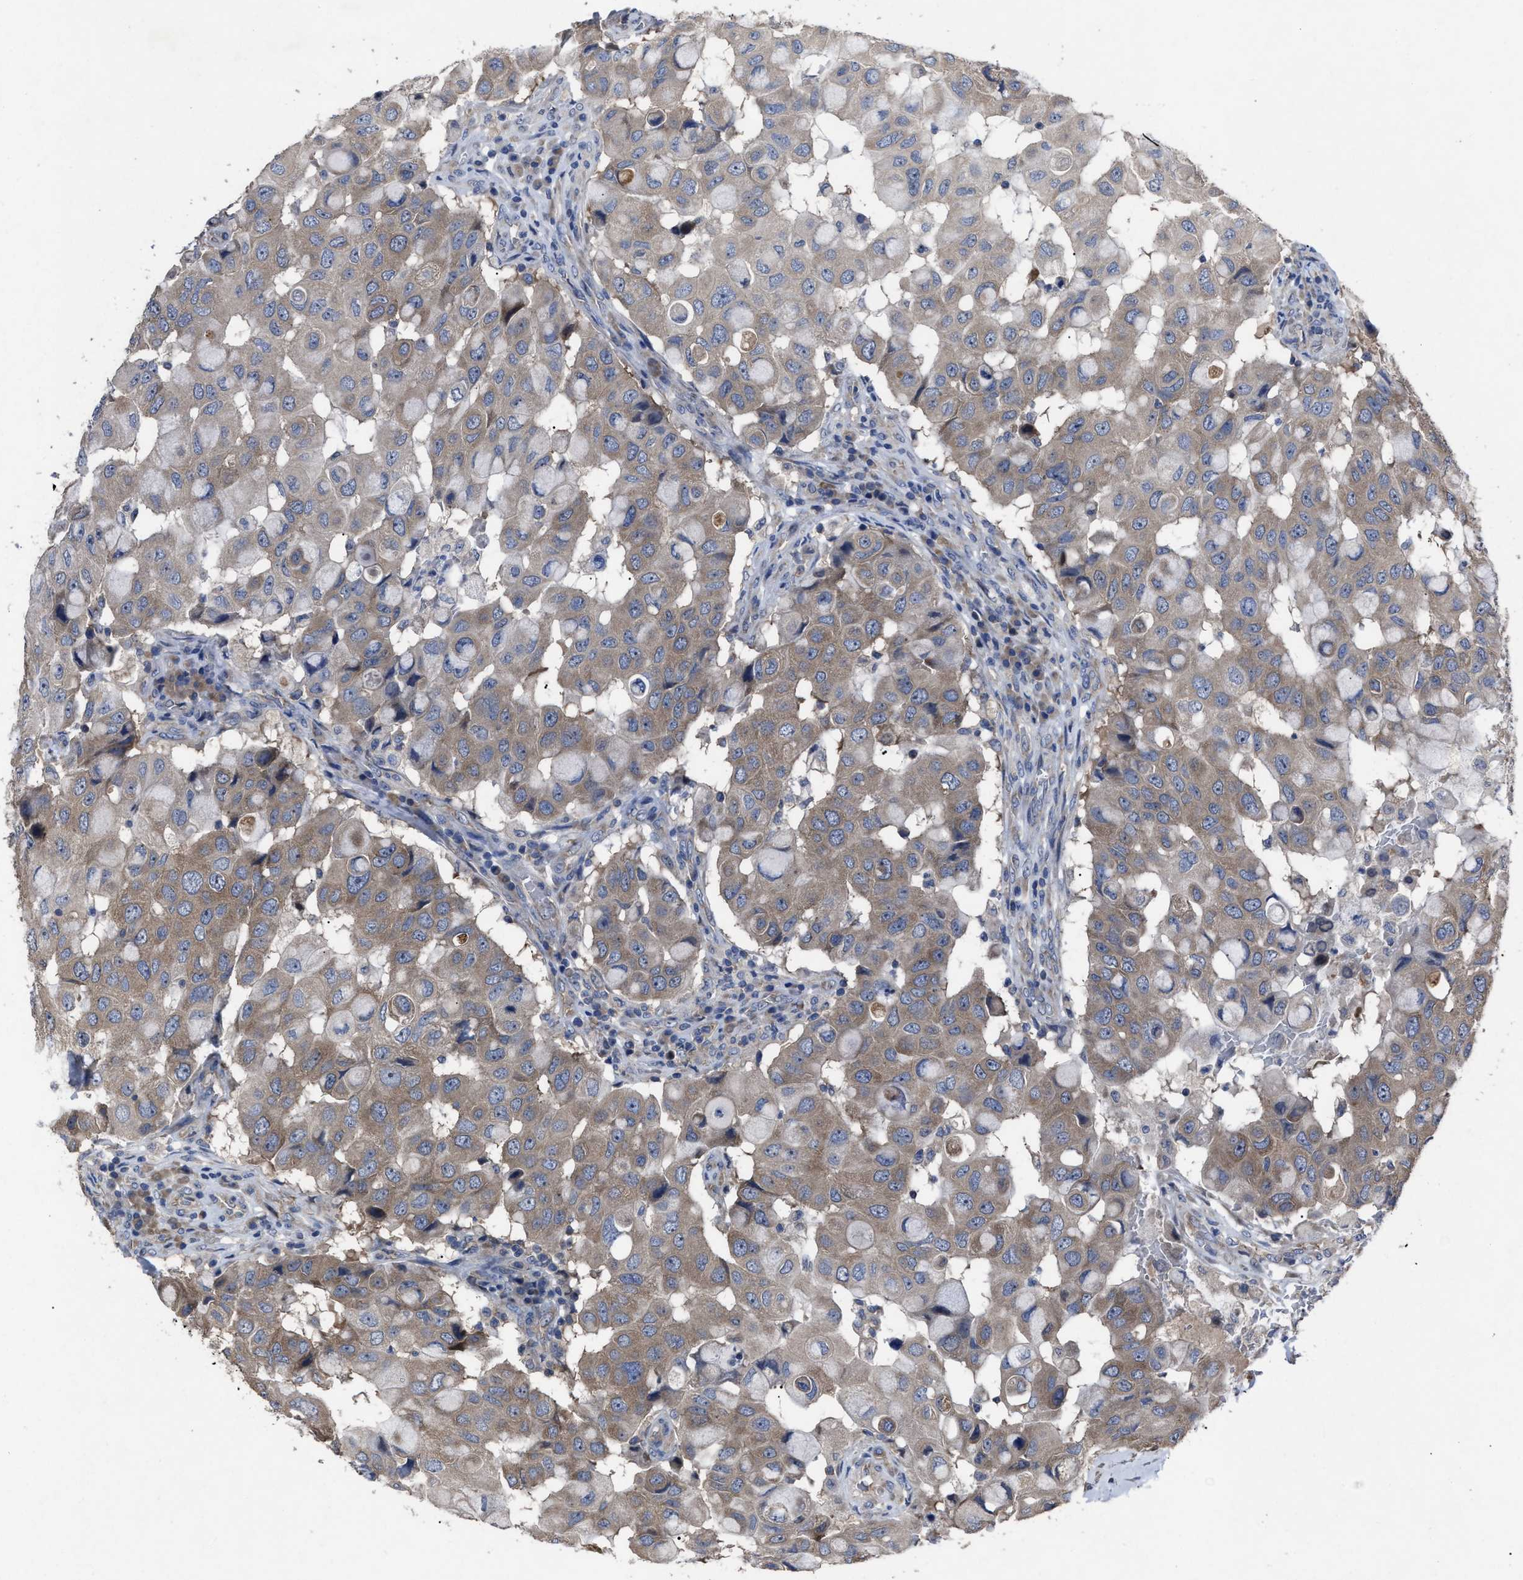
{"staining": {"intensity": "moderate", "quantity": ">75%", "location": "cytoplasmic/membranous"}, "tissue": "breast cancer", "cell_type": "Tumor cells", "image_type": "cancer", "snomed": [{"axis": "morphology", "description": "Duct carcinoma"}, {"axis": "topography", "description": "Breast"}], "caption": "Breast infiltrating ductal carcinoma stained with immunohistochemistry (IHC) shows moderate cytoplasmic/membranous expression in approximately >75% of tumor cells. (DAB (3,3'-diaminobenzidine) = brown stain, brightfield microscopy at high magnification).", "gene": "UPF1", "patient": {"sex": "female", "age": 27}}